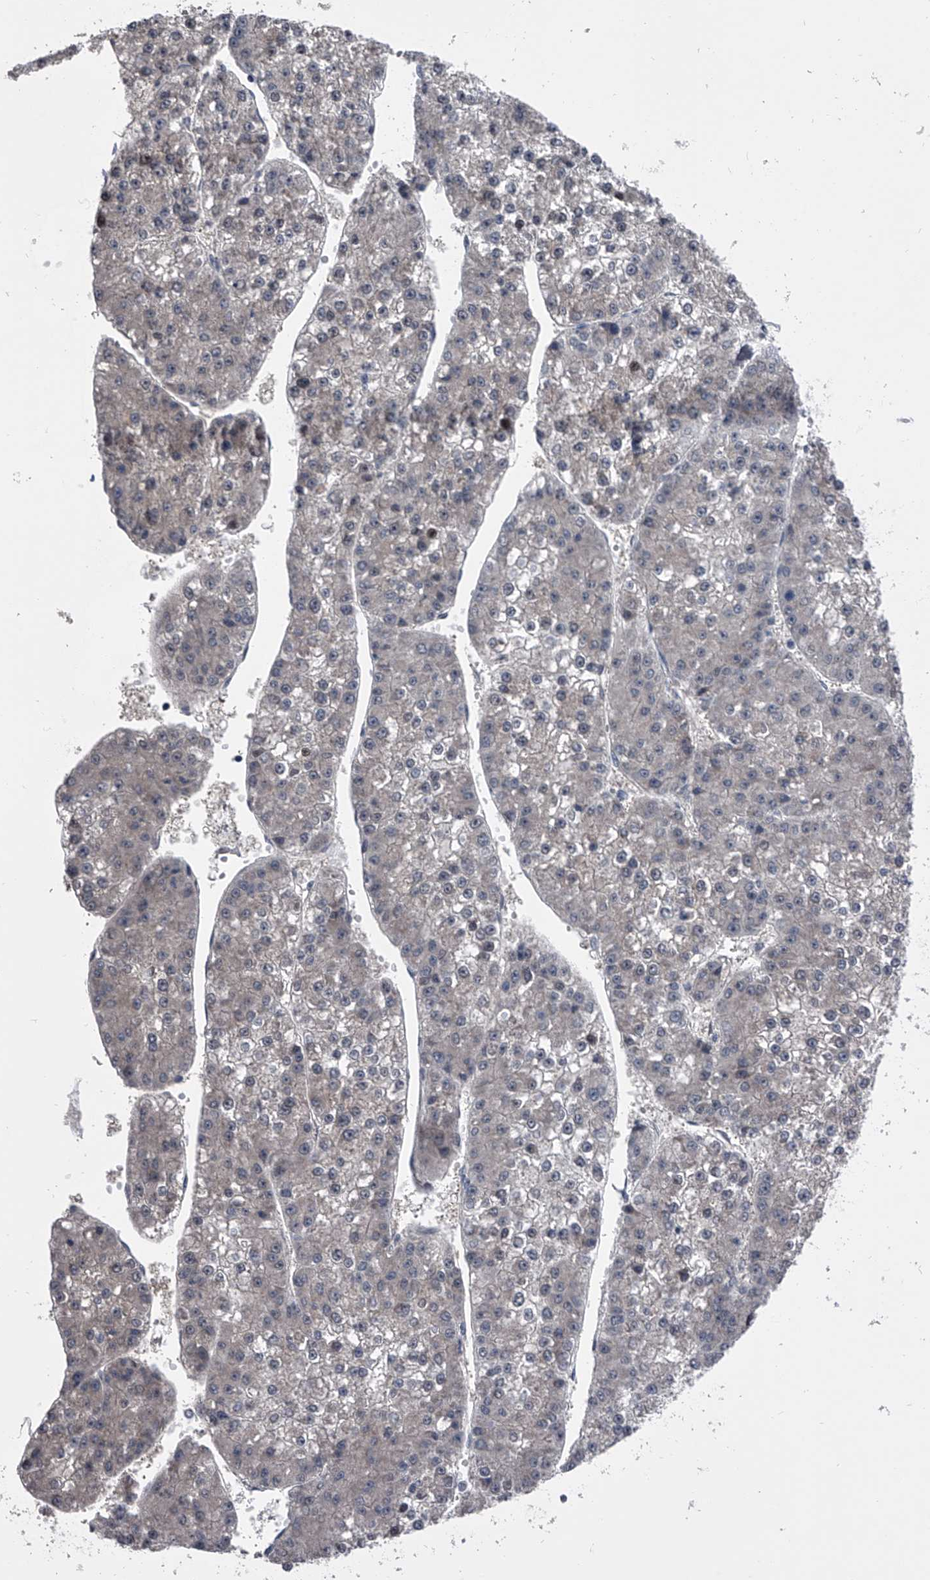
{"staining": {"intensity": "negative", "quantity": "none", "location": "none"}, "tissue": "liver cancer", "cell_type": "Tumor cells", "image_type": "cancer", "snomed": [{"axis": "morphology", "description": "Carcinoma, Hepatocellular, NOS"}, {"axis": "topography", "description": "Liver"}], "caption": "Tumor cells show no significant protein positivity in hepatocellular carcinoma (liver).", "gene": "ELK4", "patient": {"sex": "female", "age": 73}}